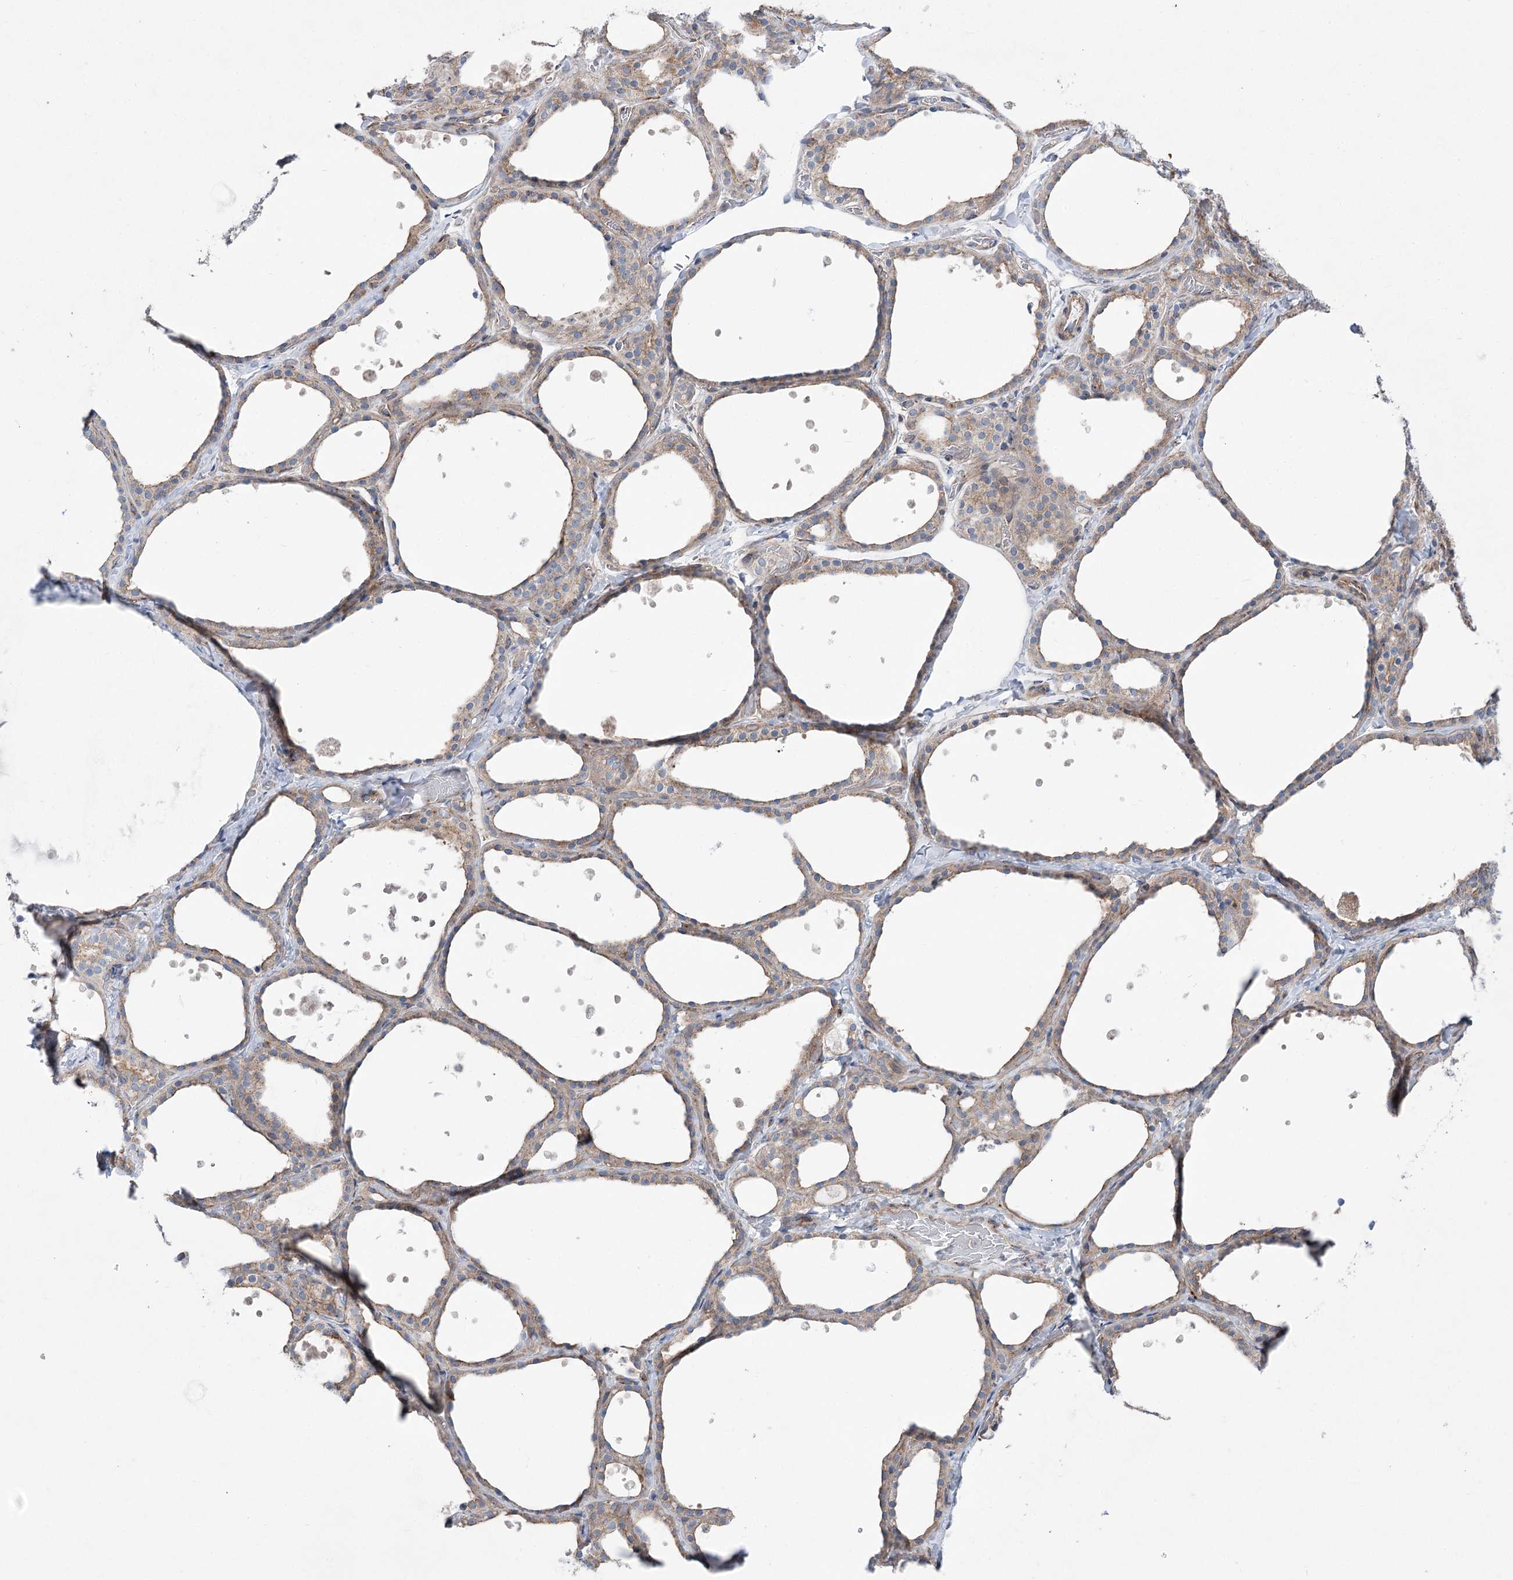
{"staining": {"intensity": "weak", "quantity": ">75%", "location": "cytoplasmic/membranous"}, "tissue": "thyroid gland", "cell_type": "Glandular cells", "image_type": "normal", "snomed": [{"axis": "morphology", "description": "Normal tissue, NOS"}, {"axis": "topography", "description": "Thyroid gland"}], "caption": "Immunohistochemistry (IHC) photomicrograph of normal thyroid gland: thyroid gland stained using immunohistochemistry (IHC) demonstrates low levels of weak protein expression localized specifically in the cytoplasmic/membranous of glandular cells, appearing as a cytoplasmic/membranous brown color.", "gene": "SCN11A", "patient": {"sex": "female", "age": 44}}